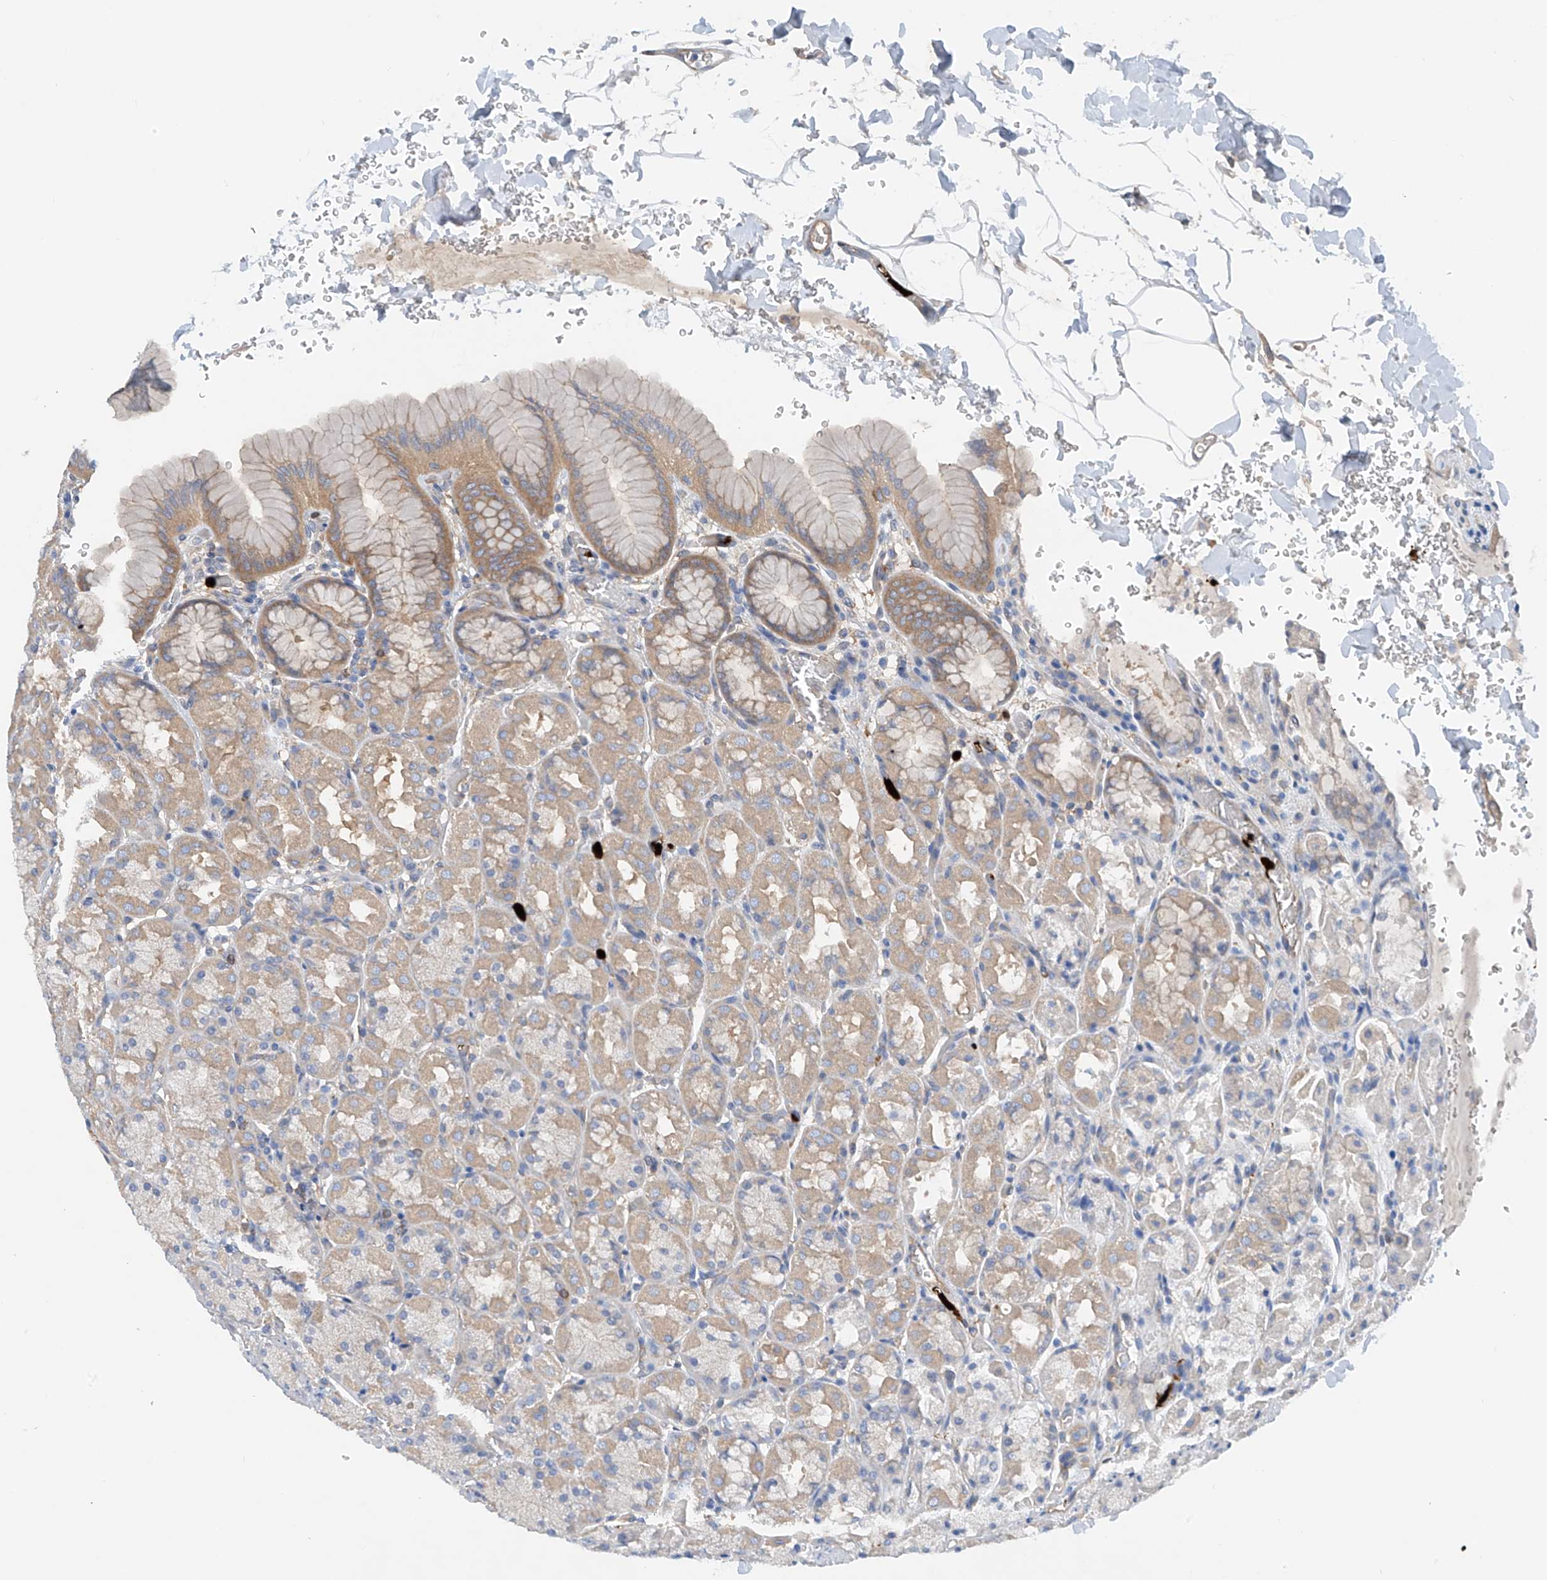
{"staining": {"intensity": "moderate", "quantity": "25%-75%", "location": "cytoplasmic/membranous"}, "tissue": "stomach", "cell_type": "Glandular cells", "image_type": "normal", "snomed": [{"axis": "morphology", "description": "Normal tissue, NOS"}, {"axis": "topography", "description": "Stomach"}], "caption": "Immunohistochemical staining of unremarkable human stomach demonstrates medium levels of moderate cytoplasmic/membranous positivity in about 25%-75% of glandular cells. Using DAB (brown) and hematoxylin (blue) stains, captured at high magnification using brightfield microscopy.", "gene": "PHACTR2", "patient": {"sex": "male", "age": 42}}